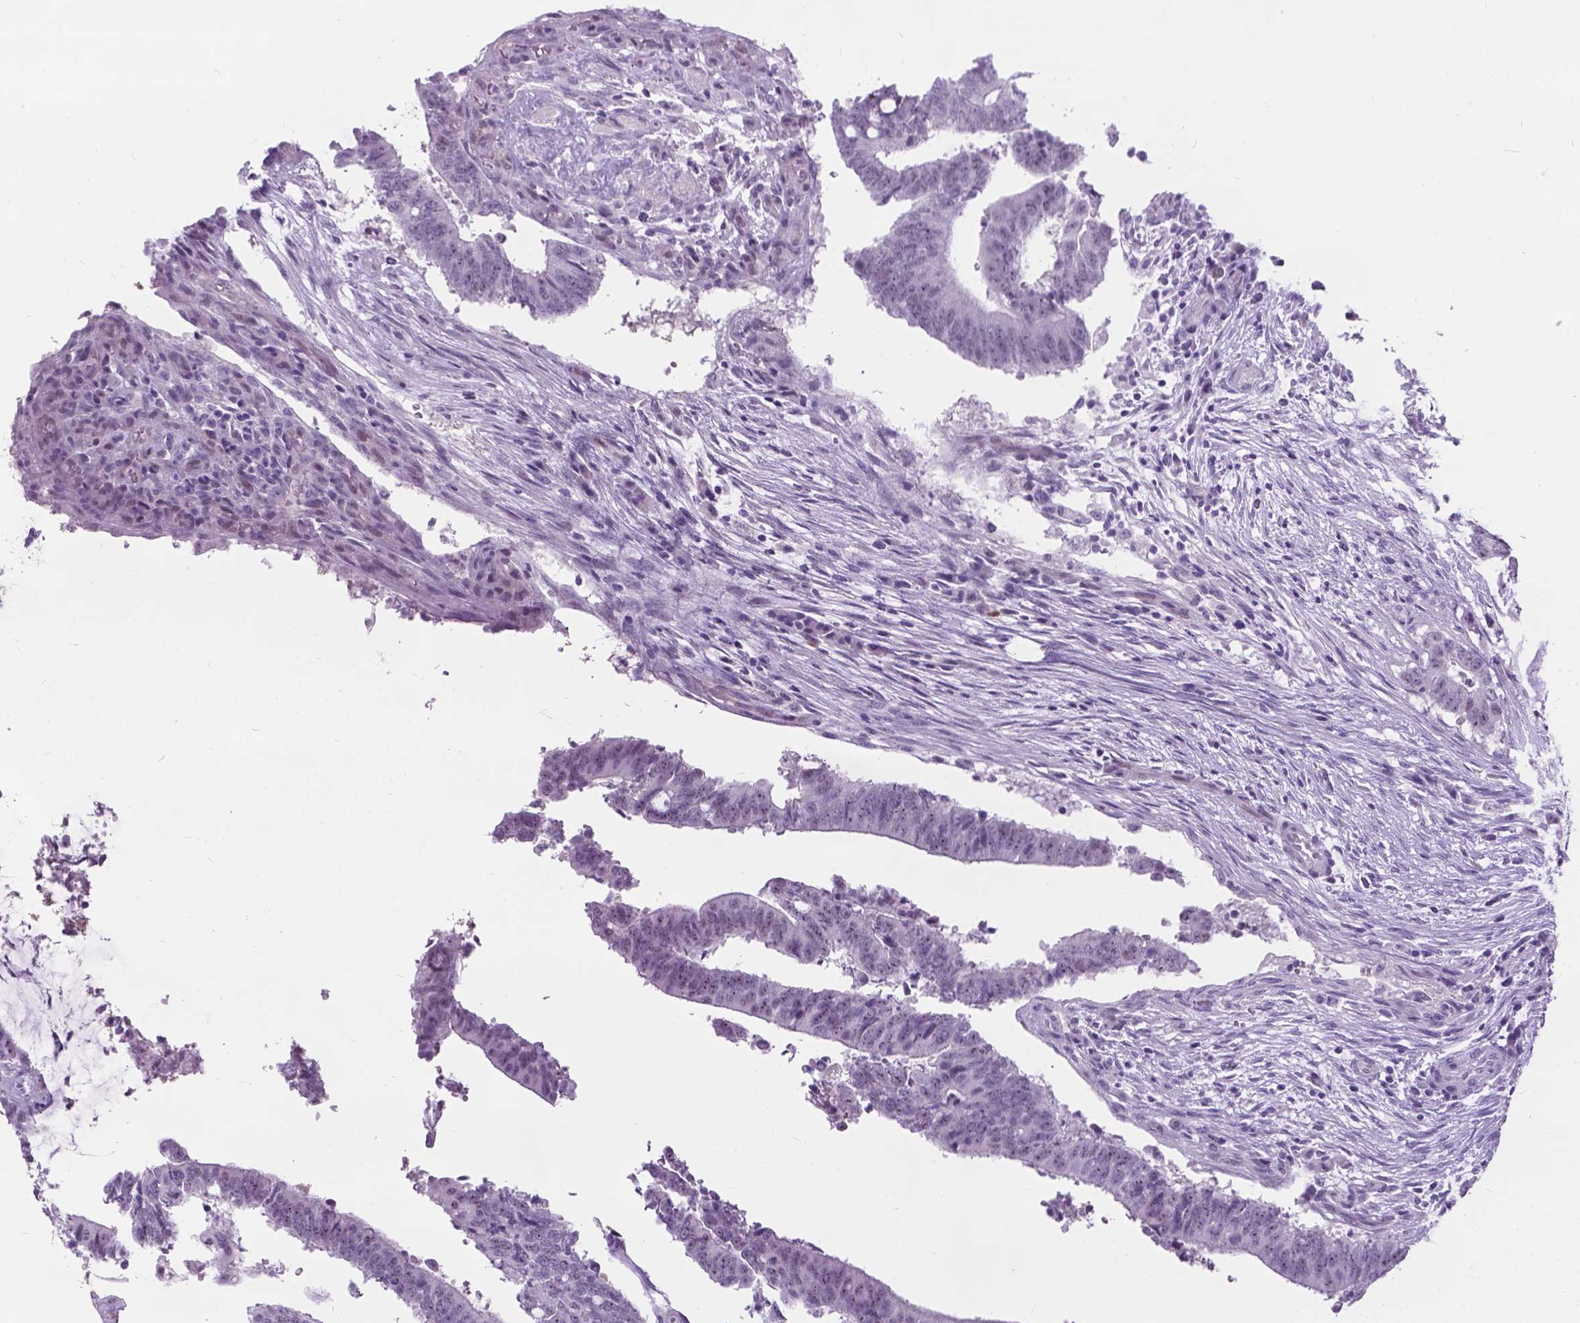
{"staining": {"intensity": "negative", "quantity": "none", "location": "none"}, "tissue": "colorectal cancer", "cell_type": "Tumor cells", "image_type": "cancer", "snomed": [{"axis": "morphology", "description": "Adenocarcinoma, NOS"}, {"axis": "topography", "description": "Colon"}], "caption": "Immunohistochemical staining of human colorectal adenocarcinoma reveals no significant staining in tumor cells.", "gene": "PROB1", "patient": {"sex": "female", "age": 43}}